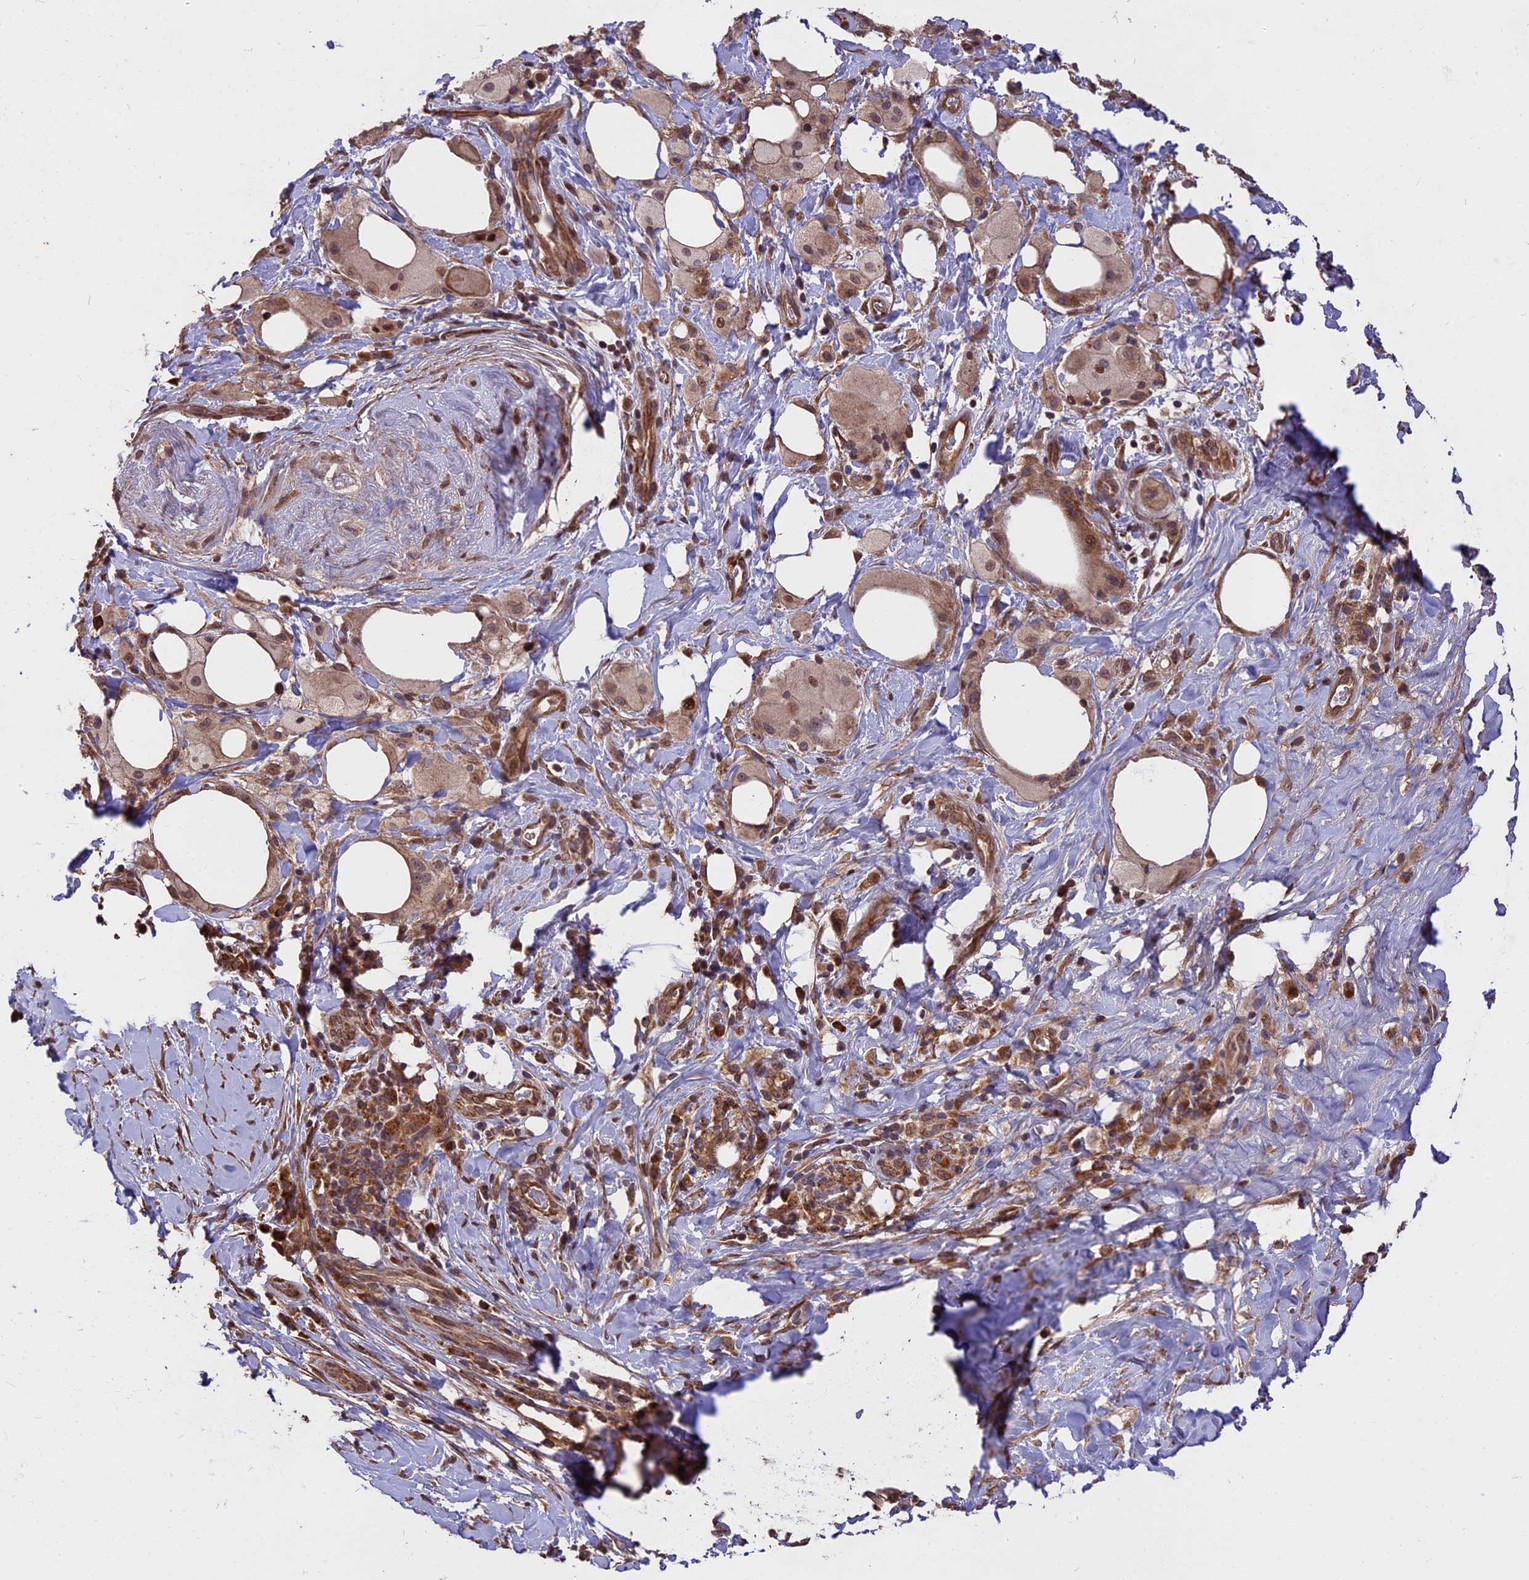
{"staining": {"intensity": "moderate", "quantity": ">75%", "location": "cytoplasmic/membranous,nuclear"}, "tissue": "pancreatic cancer", "cell_type": "Tumor cells", "image_type": "cancer", "snomed": [{"axis": "morphology", "description": "Adenocarcinoma, NOS"}, {"axis": "topography", "description": "Pancreas"}], "caption": "IHC image of neoplastic tissue: human adenocarcinoma (pancreatic) stained using immunohistochemistry displays medium levels of moderate protein expression localized specifically in the cytoplasmic/membranous and nuclear of tumor cells, appearing as a cytoplasmic/membranous and nuclear brown color.", "gene": "ZNF598", "patient": {"sex": "male", "age": 58}}